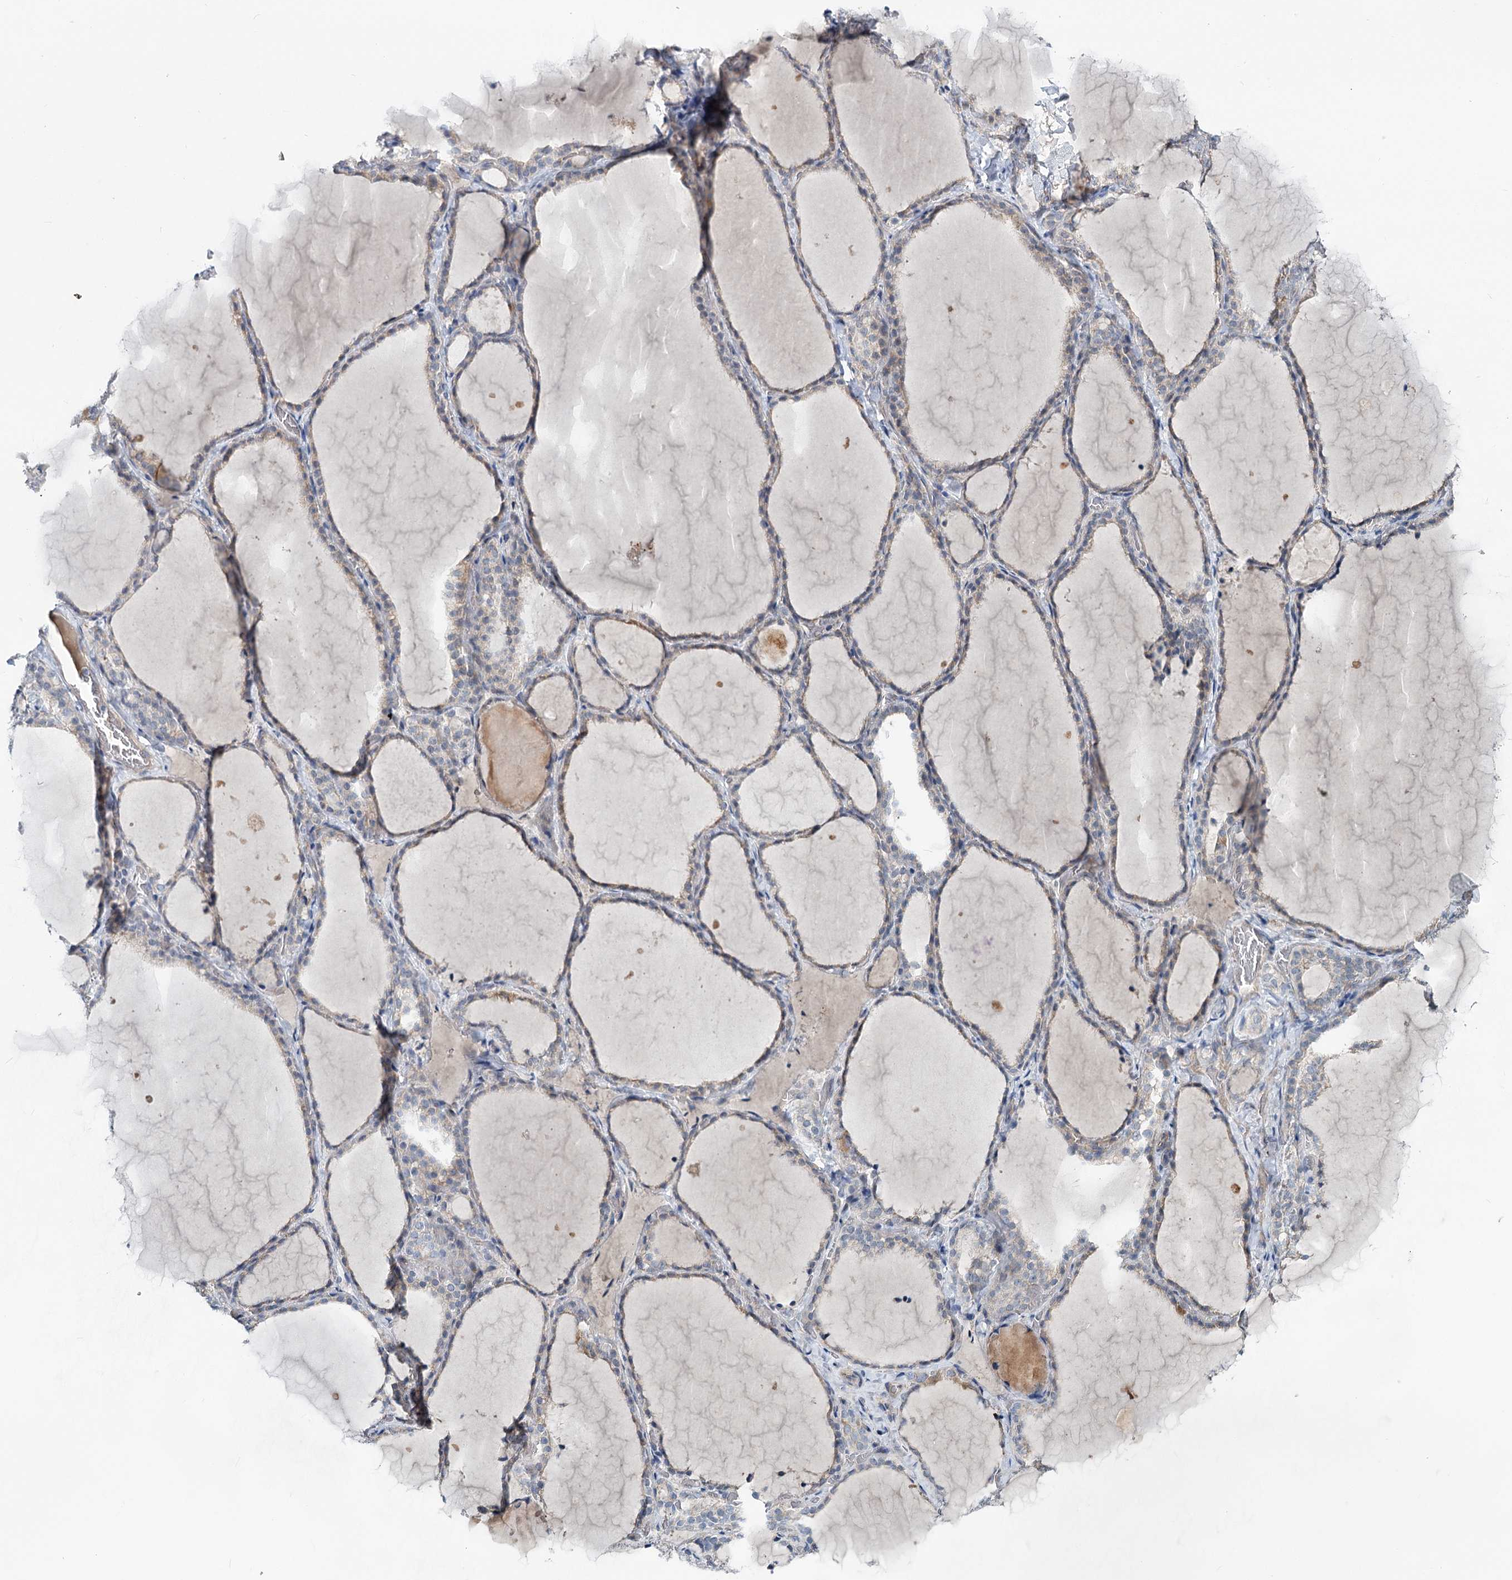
{"staining": {"intensity": "weak", "quantity": "25%-75%", "location": "cytoplasmic/membranous"}, "tissue": "thyroid gland", "cell_type": "Glandular cells", "image_type": "normal", "snomed": [{"axis": "morphology", "description": "Normal tissue, NOS"}, {"axis": "topography", "description": "Thyroid gland"}], "caption": "Protein expression by immunohistochemistry demonstrates weak cytoplasmic/membranous positivity in about 25%-75% of glandular cells in normal thyroid gland.", "gene": "CIB4", "patient": {"sex": "female", "age": 22}}